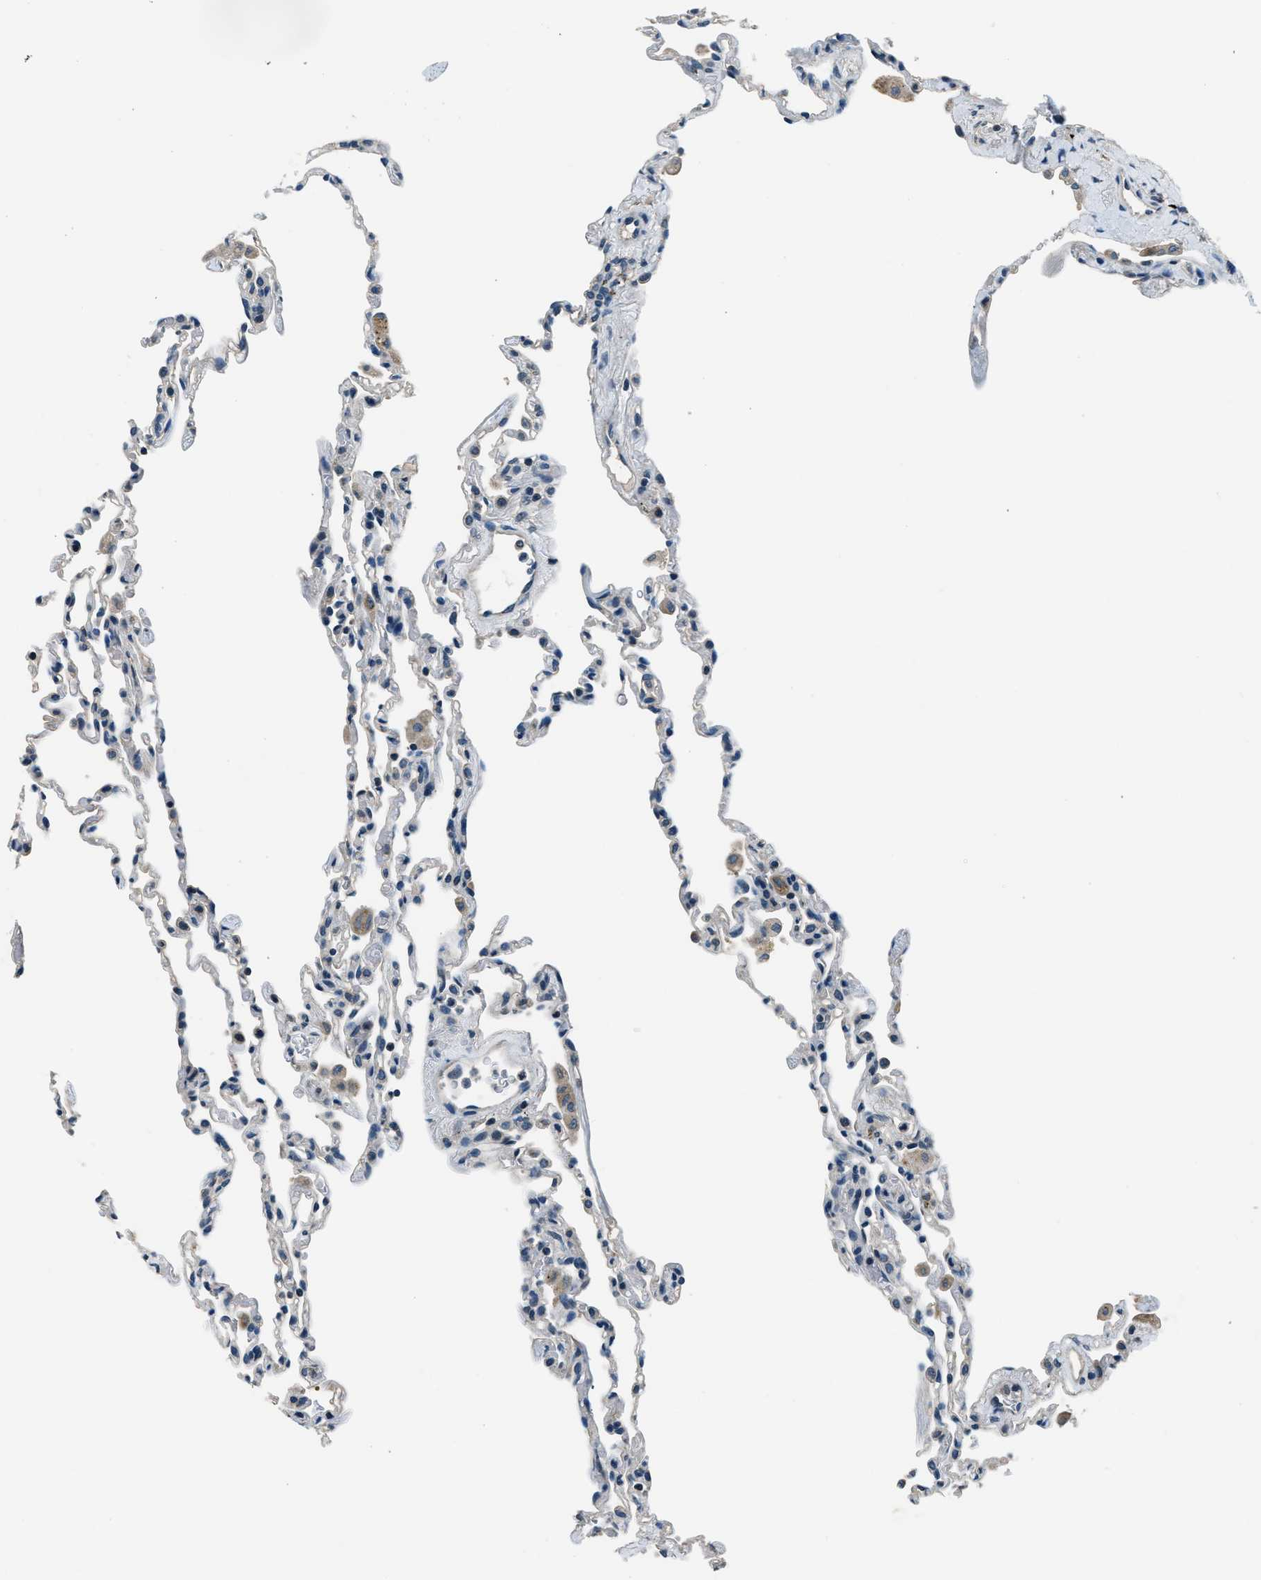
{"staining": {"intensity": "weak", "quantity": "<25%", "location": "cytoplasmic/membranous"}, "tissue": "lung", "cell_type": "Alveolar cells", "image_type": "normal", "snomed": [{"axis": "morphology", "description": "Normal tissue, NOS"}, {"axis": "topography", "description": "Lung"}], "caption": "Alveolar cells are negative for protein expression in benign human lung. (DAB immunohistochemistry, high magnification).", "gene": "NME8", "patient": {"sex": "male", "age": 59}}